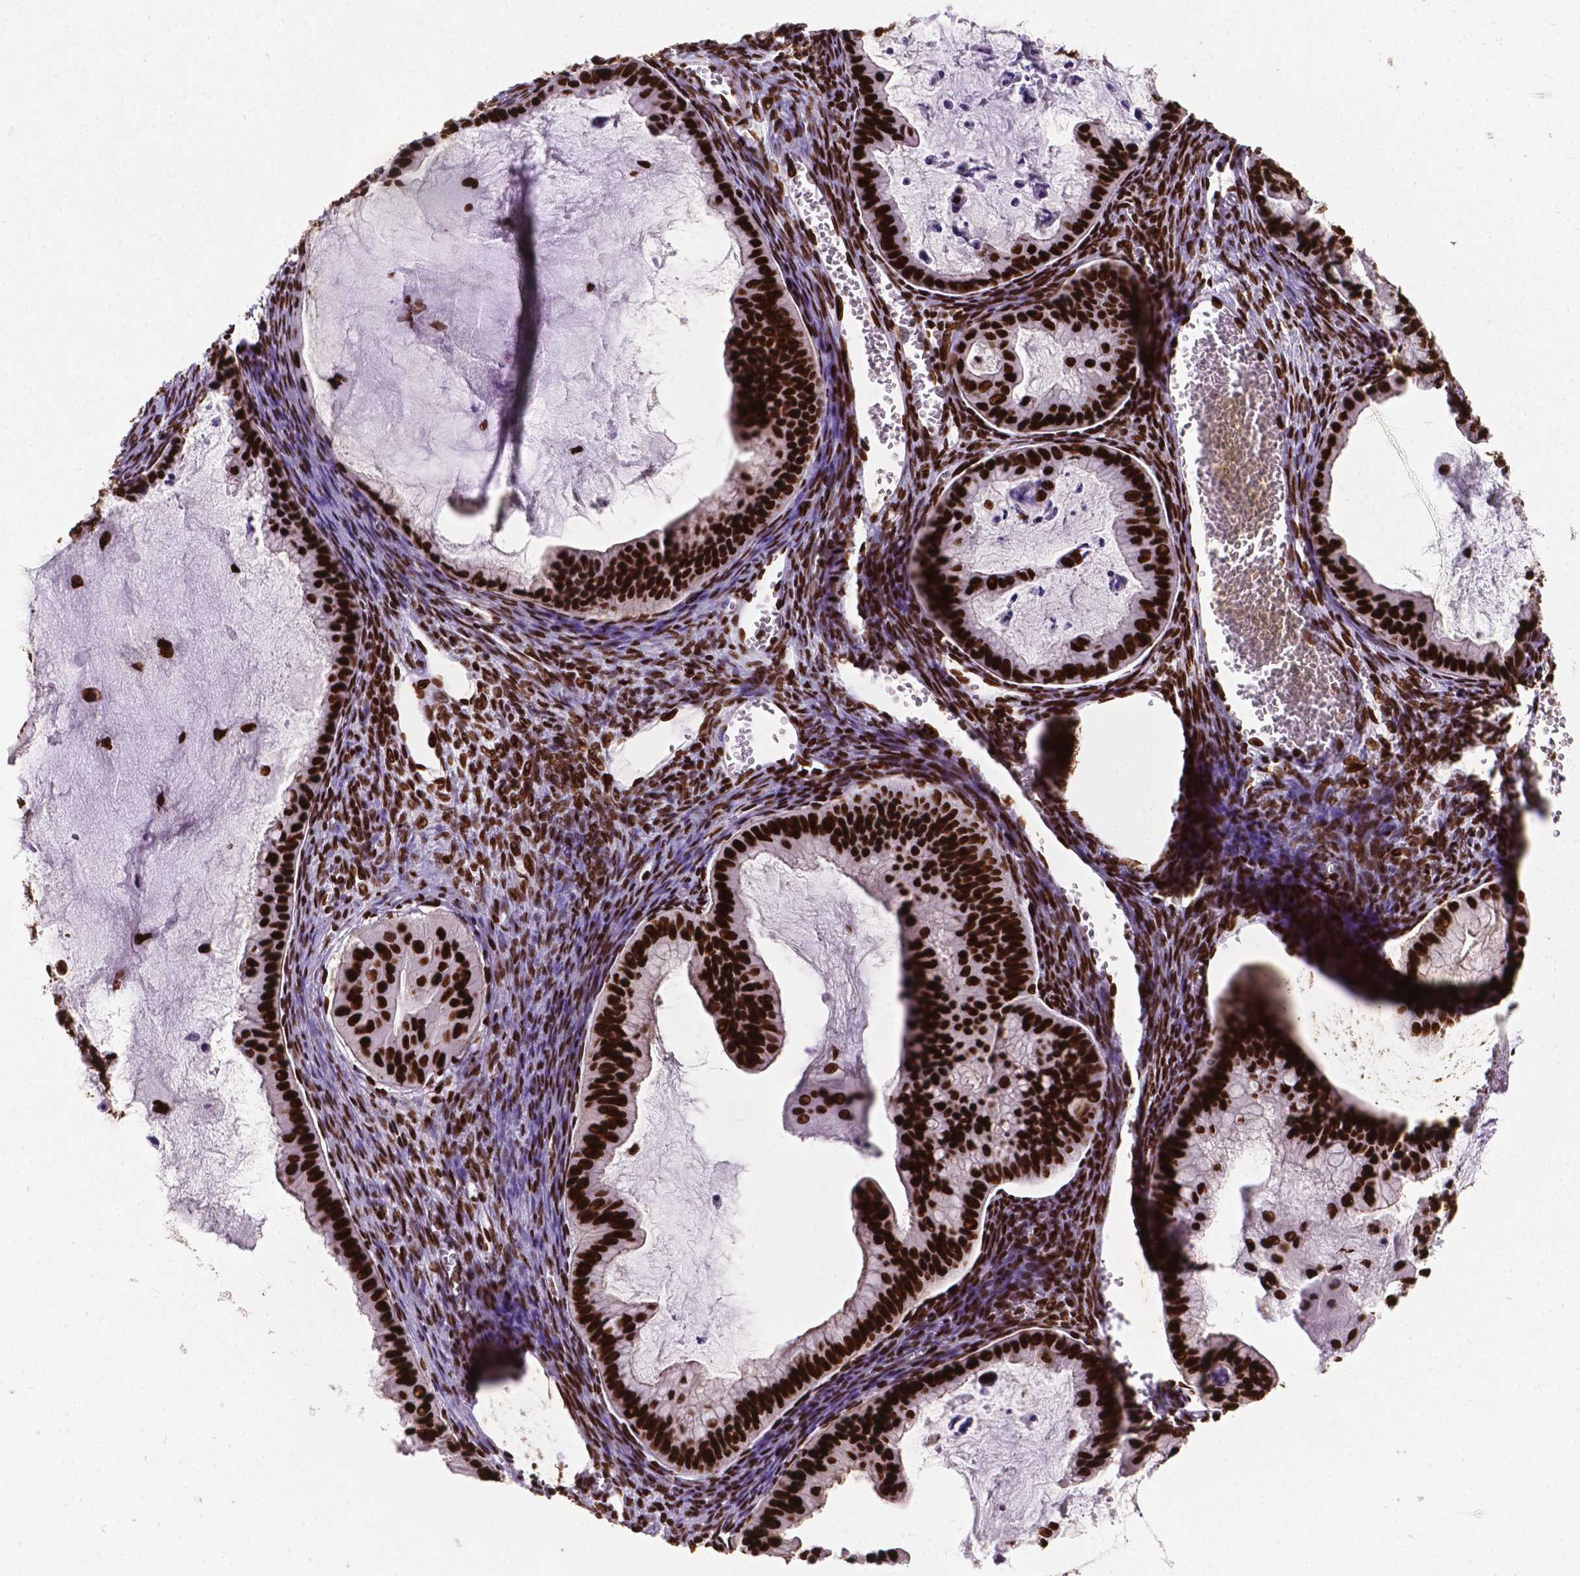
{"staining": {"intensity": "strong", "quantity": ">75%", "location": "nuclear"}, "tissue": "ovarian cancer", "cell_type": "Tumor cells", "image_type": "cancer", "snomed": [{"axis": "morphology", "description": "Cystadenocarcinoma, mucinous, NOS"}, {"axis": "topography", "description": "Ovary"}], "caption": "Mucinous cystadenocarcinoma (ovarian) tissue demonstrates strong nuclear staining in about >75% of tumor cells", "gene": "SMIM5", "patient": {"sex": "female", "age": 72}}